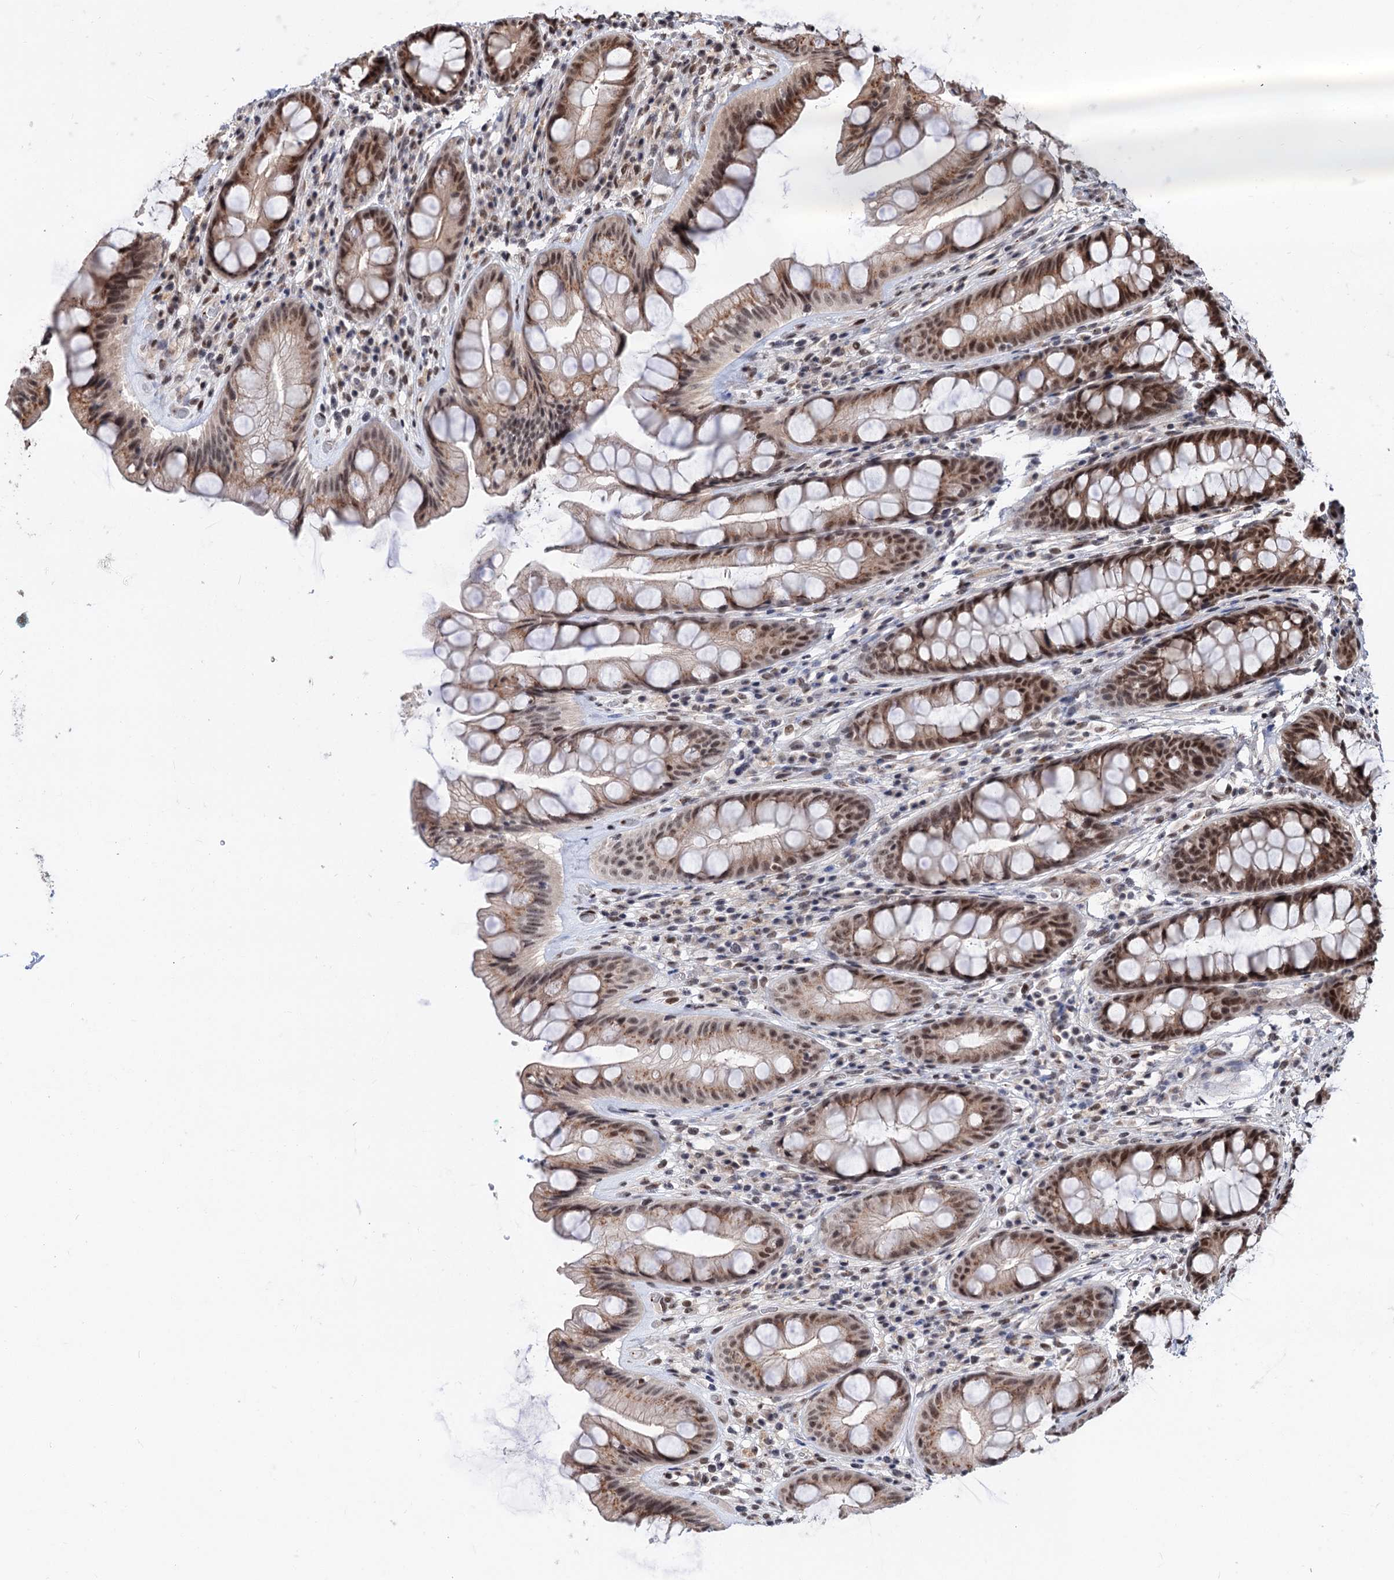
{"staining": {"intensity": "moderate", "quantity": ">75%", "location": "cytoplasmic/membranous,nuclear"}, "tissue": "rectum", "cell_type": "Glandular cells", "image_type": "normal", "snomed": [{"axis": "morphology", "description": "Normal tissue, NOS"}, {"axis": "topography", "description": "Rectum"}], "caption": "A high-resolution image shows immunohistochemistry (IHC) staining of normal rectum, which reveals moderate cytoplasmic/membranous,nuclear staining in about >75% of glandular cells. Using DAB (3,3'-diaminobenzidine) (brown) and hematoxylin (blue) stains, captured at high magnification using brightfield microscopy.", "gene": "MAML1", "patient": {"sex": "male", "age": 74}}